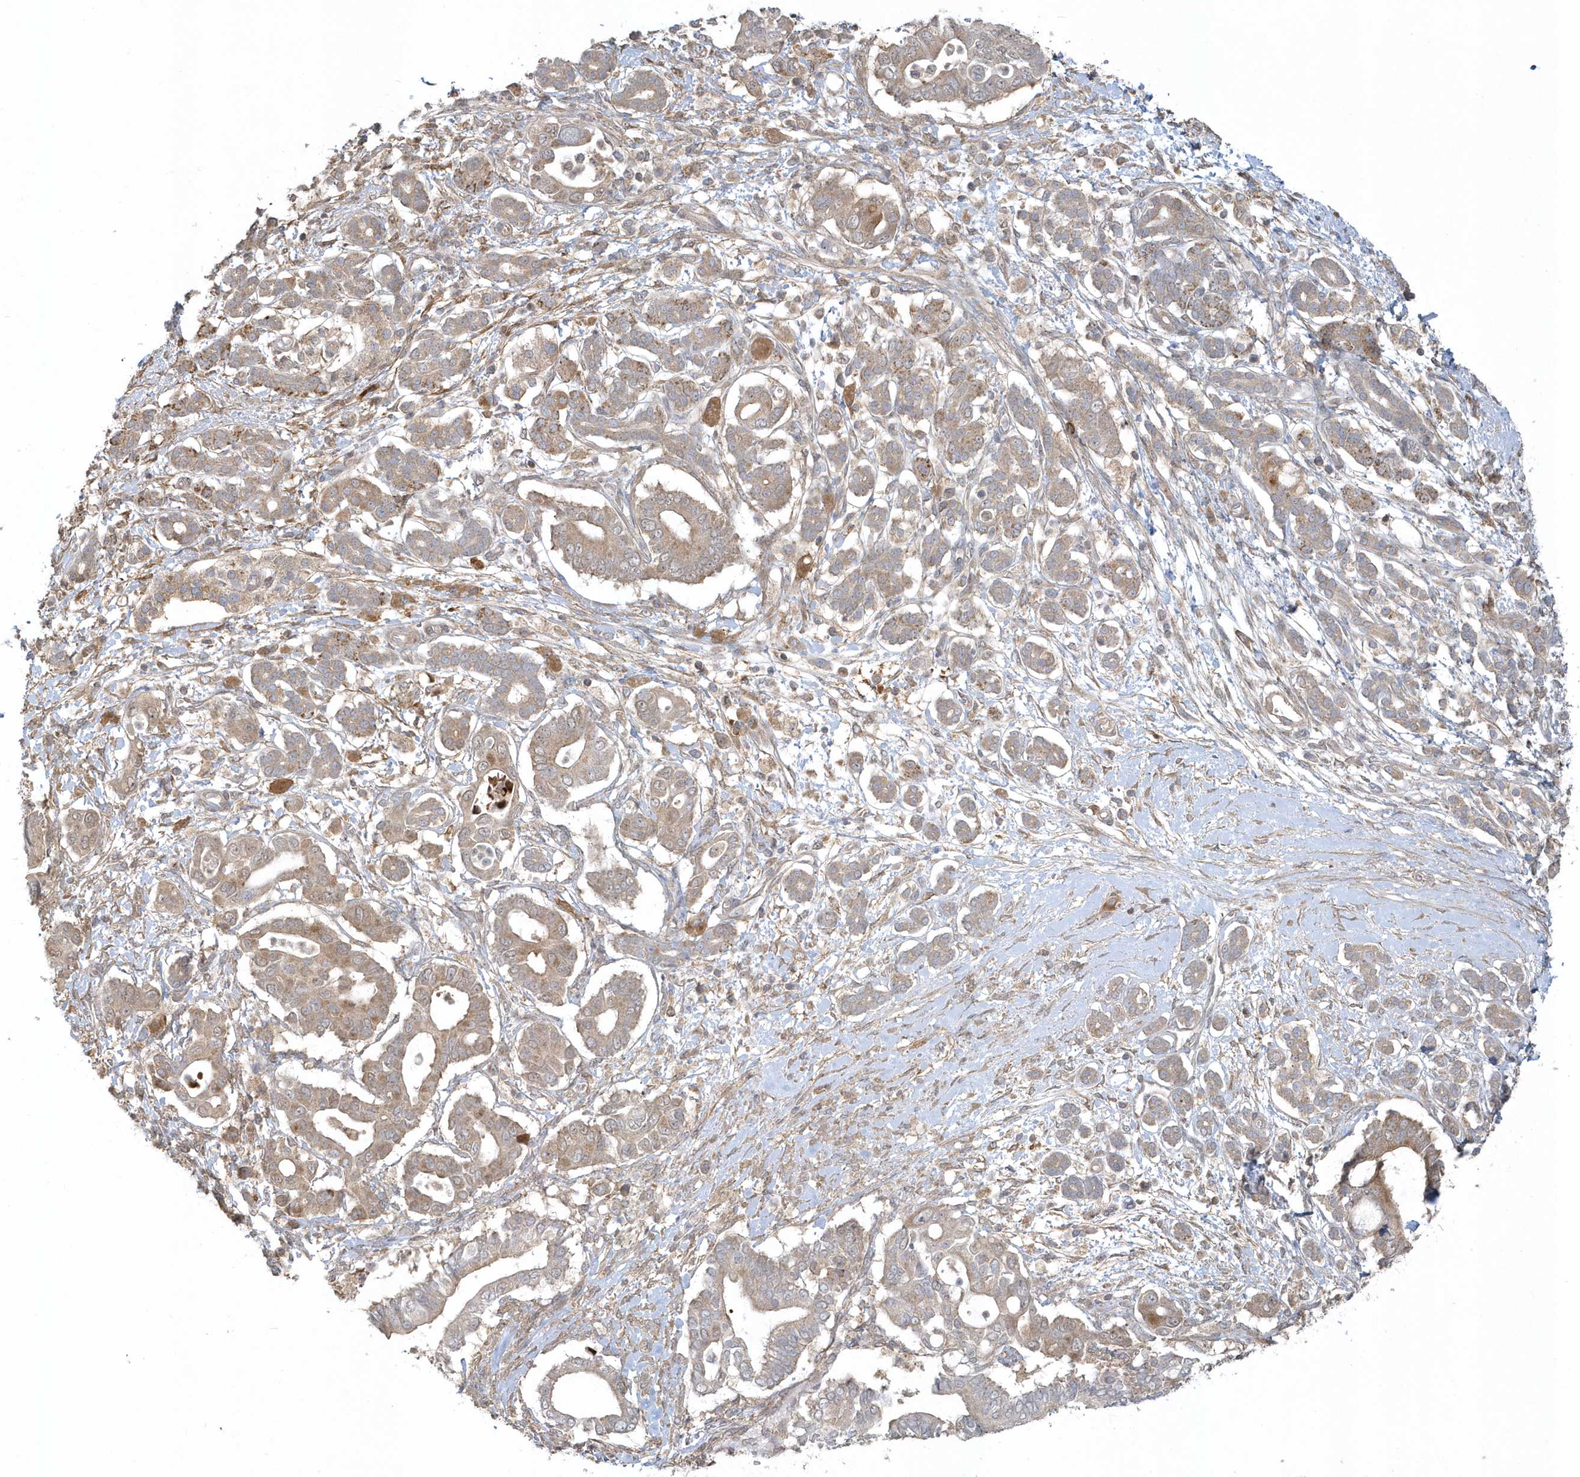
{"staining": {"intensity": "moderate", "quantity": "25%-75%", "location": "cytoplasmic/membranous"}, "tissue": "pancreatic cancer", "cell_type": "Tumor cells", "image_type": "cancer", "snomed": [{"axis": "morphology", "description": "Adenocarcinoma, NOS"}, {"axis": "topography", "description": "Pancreas"}], "caption": "Tumor cells demonstrate medium levels of moderate cytoplasmic/membranous staining in approximately 25%-75% of cells in human pancreatic adenocarcinoma.", "gene": "THG1L", "patient": {"sex": "male", "age": 68}}